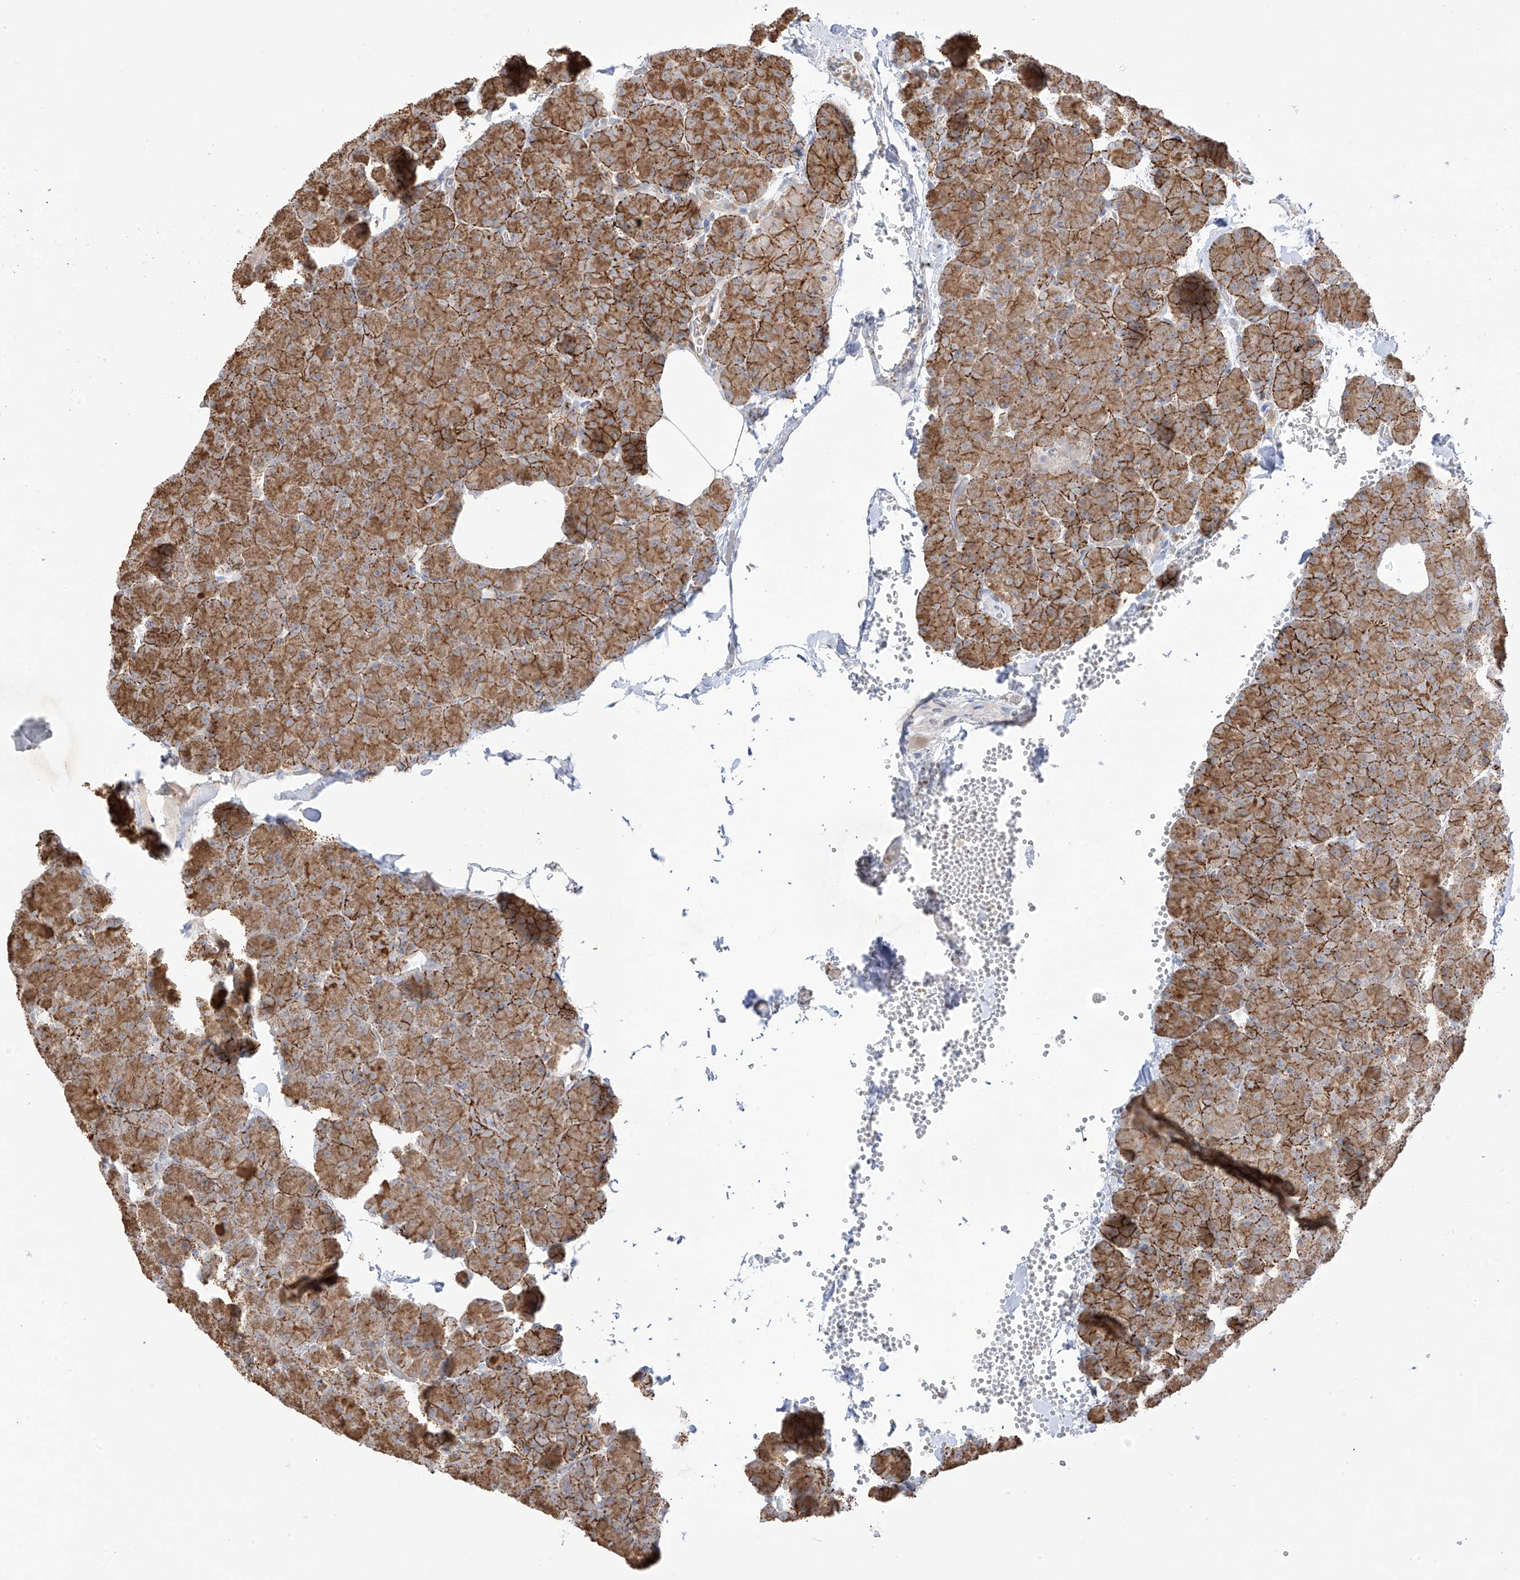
{"staining": {"intensity": "moderate", "quantity": ">75%", "location": "cytoplasmic/membranous"}, "tissue": "pancreas", "cell_type": "Exocrine glandular cells", "image_type": "normal", "snomed": [{"axis": "morphology", "description": "Normal tissue, NOS"}, {"axis": "morphology", "description": "Carcinoid, malignant, NOS"}, {"axis": "topography", "description": "Pancreas"}], "caption": "Moderate cytoplasmic/membranous expression for a protein is present in about >75% of exocrine glandular cells of normal pancreas using IHC.", "gene": "ANGEL2", "patient": {"sex": "female", "age": 35}}